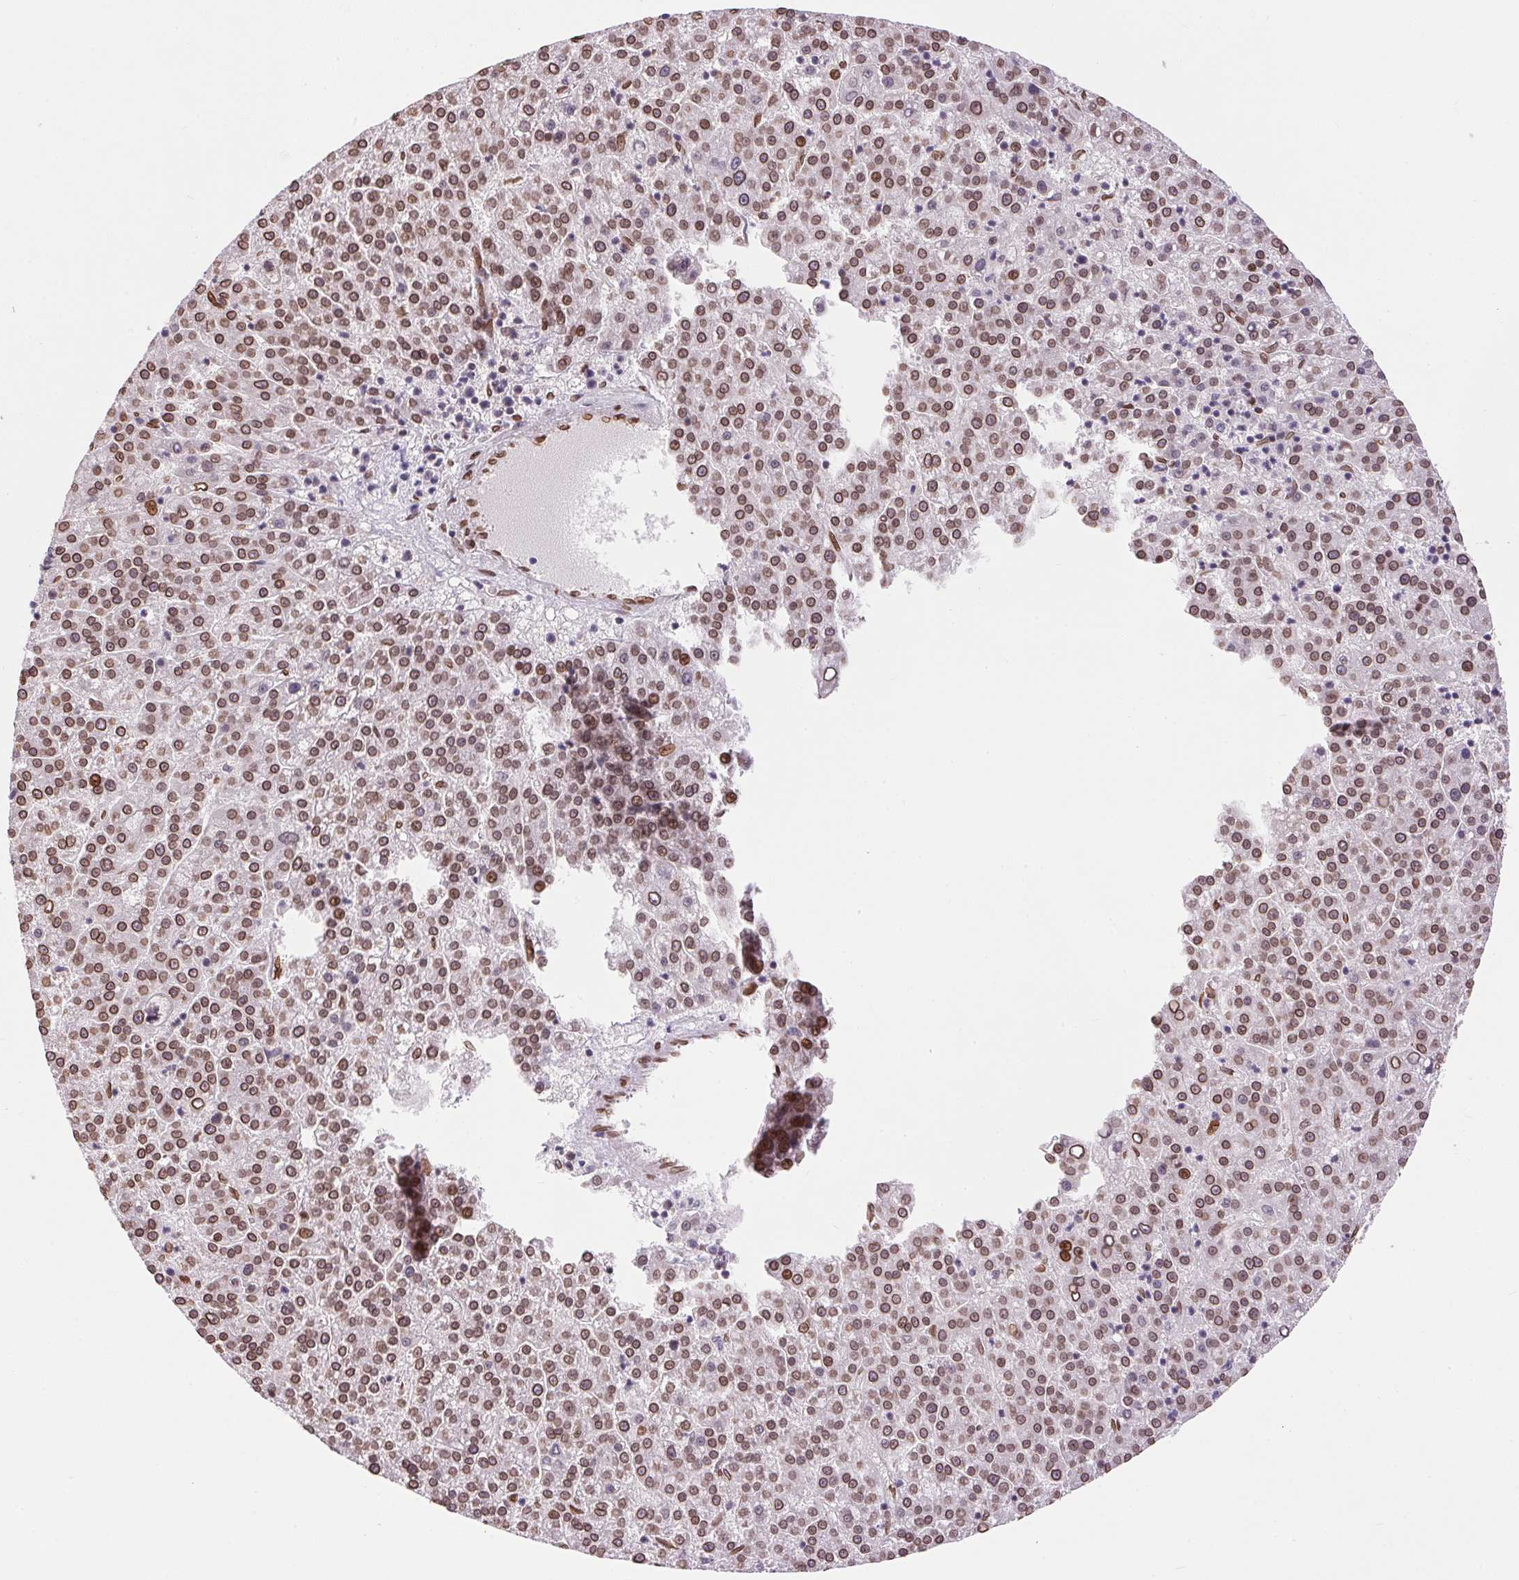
{"staining": {"intensity": "moderate", "quantity": ">75%", "location": "cytoplasmic/membranous,nuclear"}, "tissue": "liver cancer", "cell_type": "Tumor cells", "image_type": "cancer", "snomed": [{"axis": "morphology", "description": "Carcinoma, Hepatocellular, NOS"}, {"axis": "topography", "description": "Liver"}], "caption": "A brown stain labels moderate cytoplasmic/membranous and nuclear positivity of a protein in liver hepatocellular carcinoma tumor cells. (DAB = brown stain, brightfield microscopy at high magnification).", "gene": "TMEM175", "patient": {"sex": "female", "age": 58}}